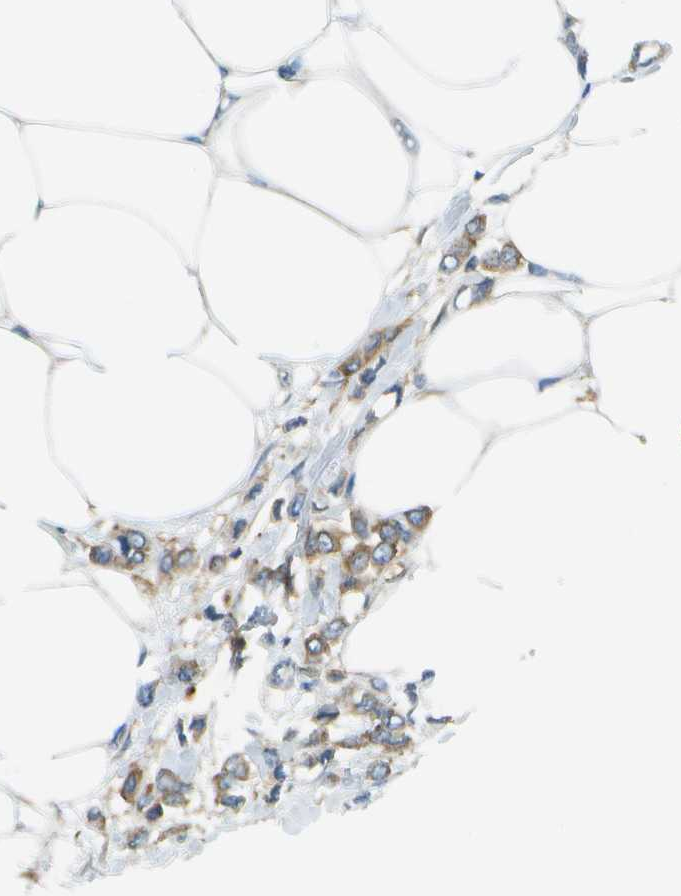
{"staining": {"intensity": "moderate", "quantity": ">75%", "location": "cytoplasmic/membranous"}, "tissue": "breast cancer", "cell_type": "Tumor cells", "image_type": "cancer", "snomed": [{"axis": "morphology", "description": "Lobular carcinoma"}, {"axis": "topography", "description": "Breast"}], "caption": "A high-resolution image shows immunohistochemistry (IHC) staining of breast cancer (lobular carcinoma), which demonstrates moderate cytoplasmic/membranous expression in approximately >75% of tumor cells.", "gene": "WNK2", "patient": {"sex": "female", "age": 51}}